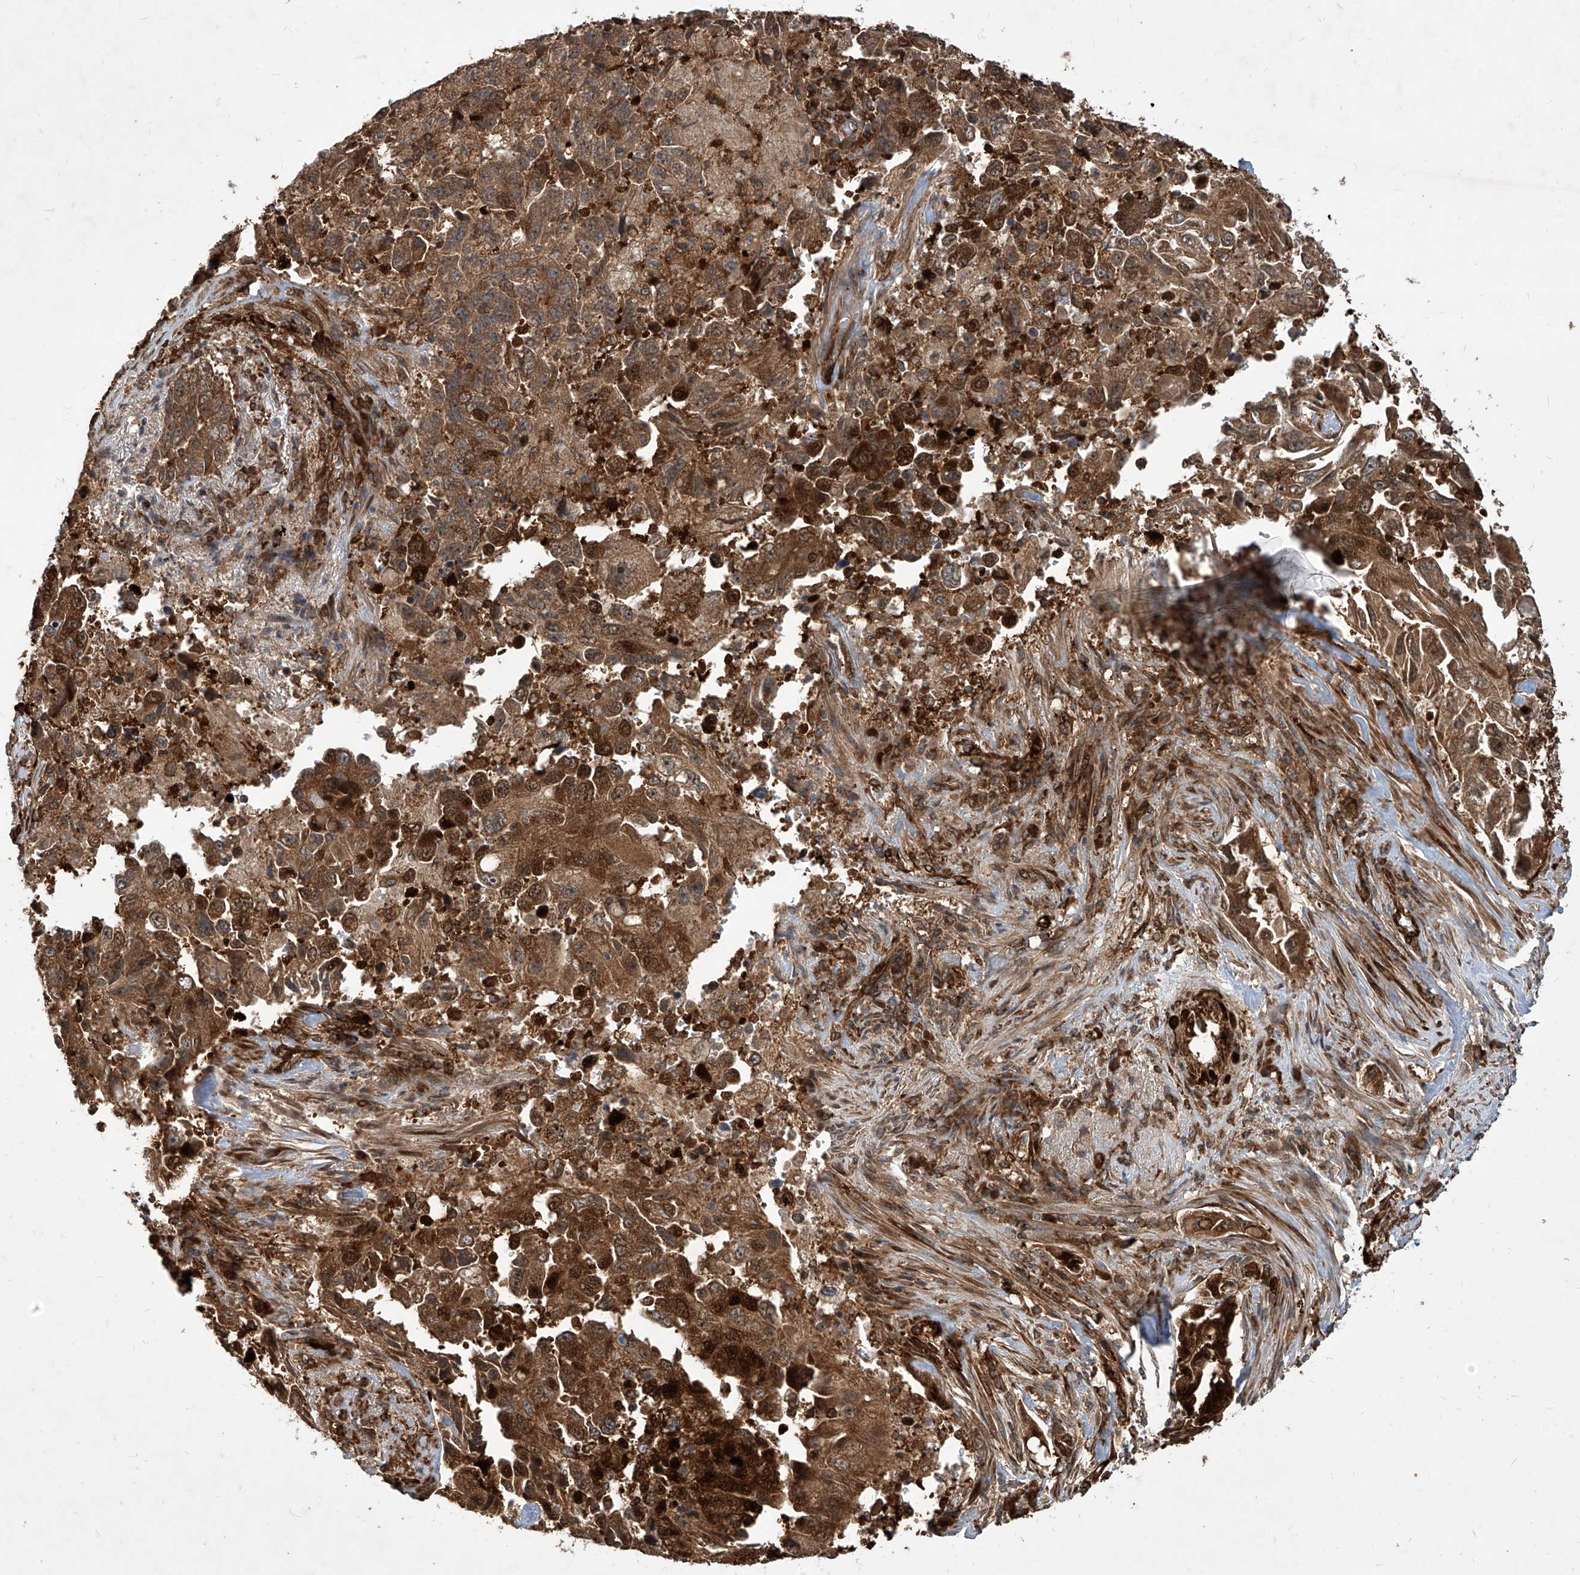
{"staining": {"intensity": "strong", "quantity": ">75%", "location": "cytoplasmic/membranous,nuclear"}, "tissue": "lung cancer", "cell_type": "Tumor cells", "image_type": "cancer", "snomed": [{"axis": "morphology", "description": "Adenocarcinoma, NOS"}, {"axis": "topography", "description": "Lung"}], "caption": "IHC (DAB) staining of lung adenocarcinoma reveals strong cytoplasmic/membranous and nuclear protein positivity in about >75% of tumor cells.", "gene": "MAGED2", "patient": {"sex": "female", "age": 51}}